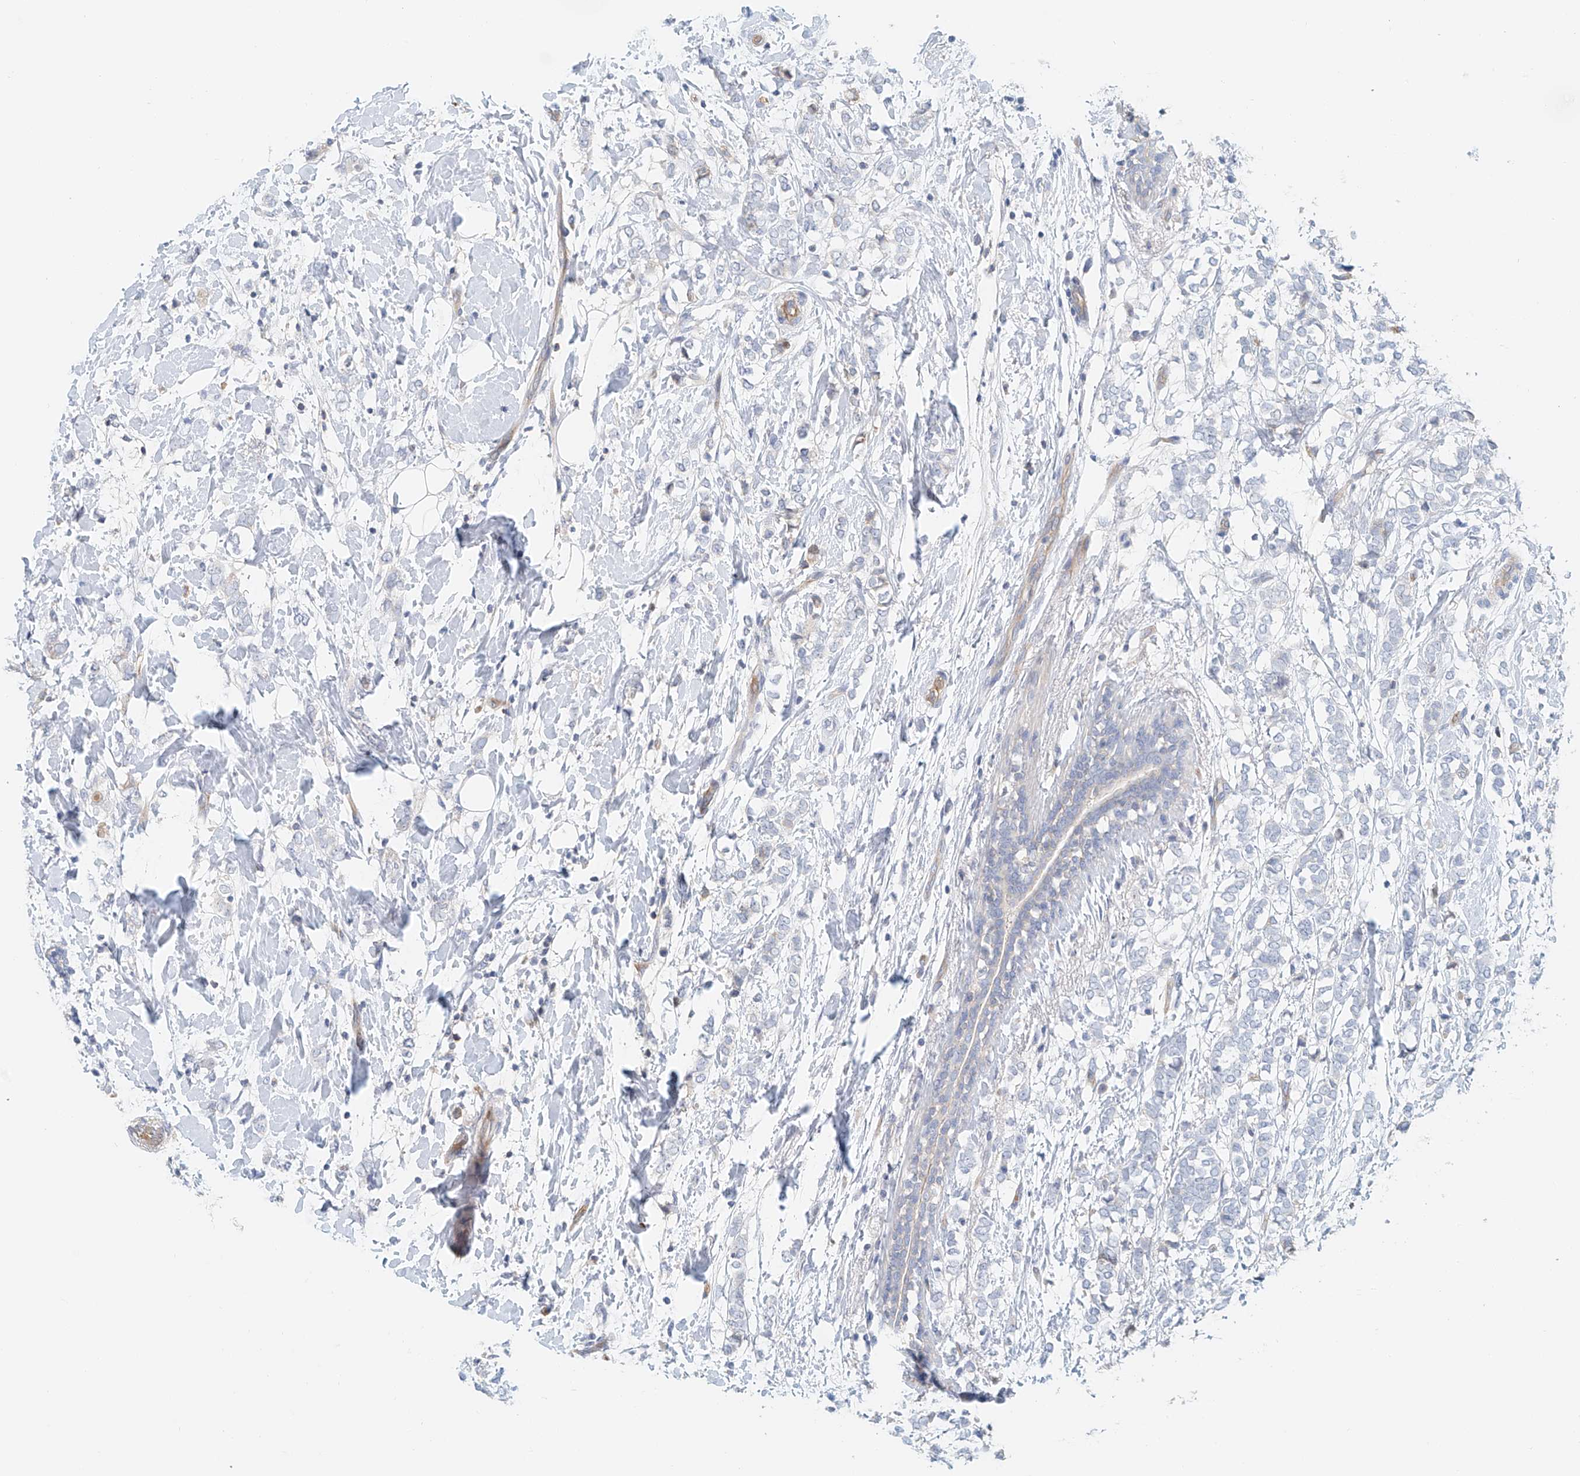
{"staining": {"intensity": "negative", "quantity": "none", "location": "none"}, "tissue": "breast cancer", "cell_type": "Tumor cells", "image_type": "cancer", "snomed": [{"axis": "morphology", "description": "Normal tissue, NOS"}, {"axis": "morphology", "description": "Lobular carcinoma"}, {"axis": "topography", "description": "Breast"}], "caption": "Breast lobular carcinoma stained for a protein using immunohistochemistry displays no staining tumor cells.", "gene": "FRYL", "patient": {"sex": "female", "age": 47}}